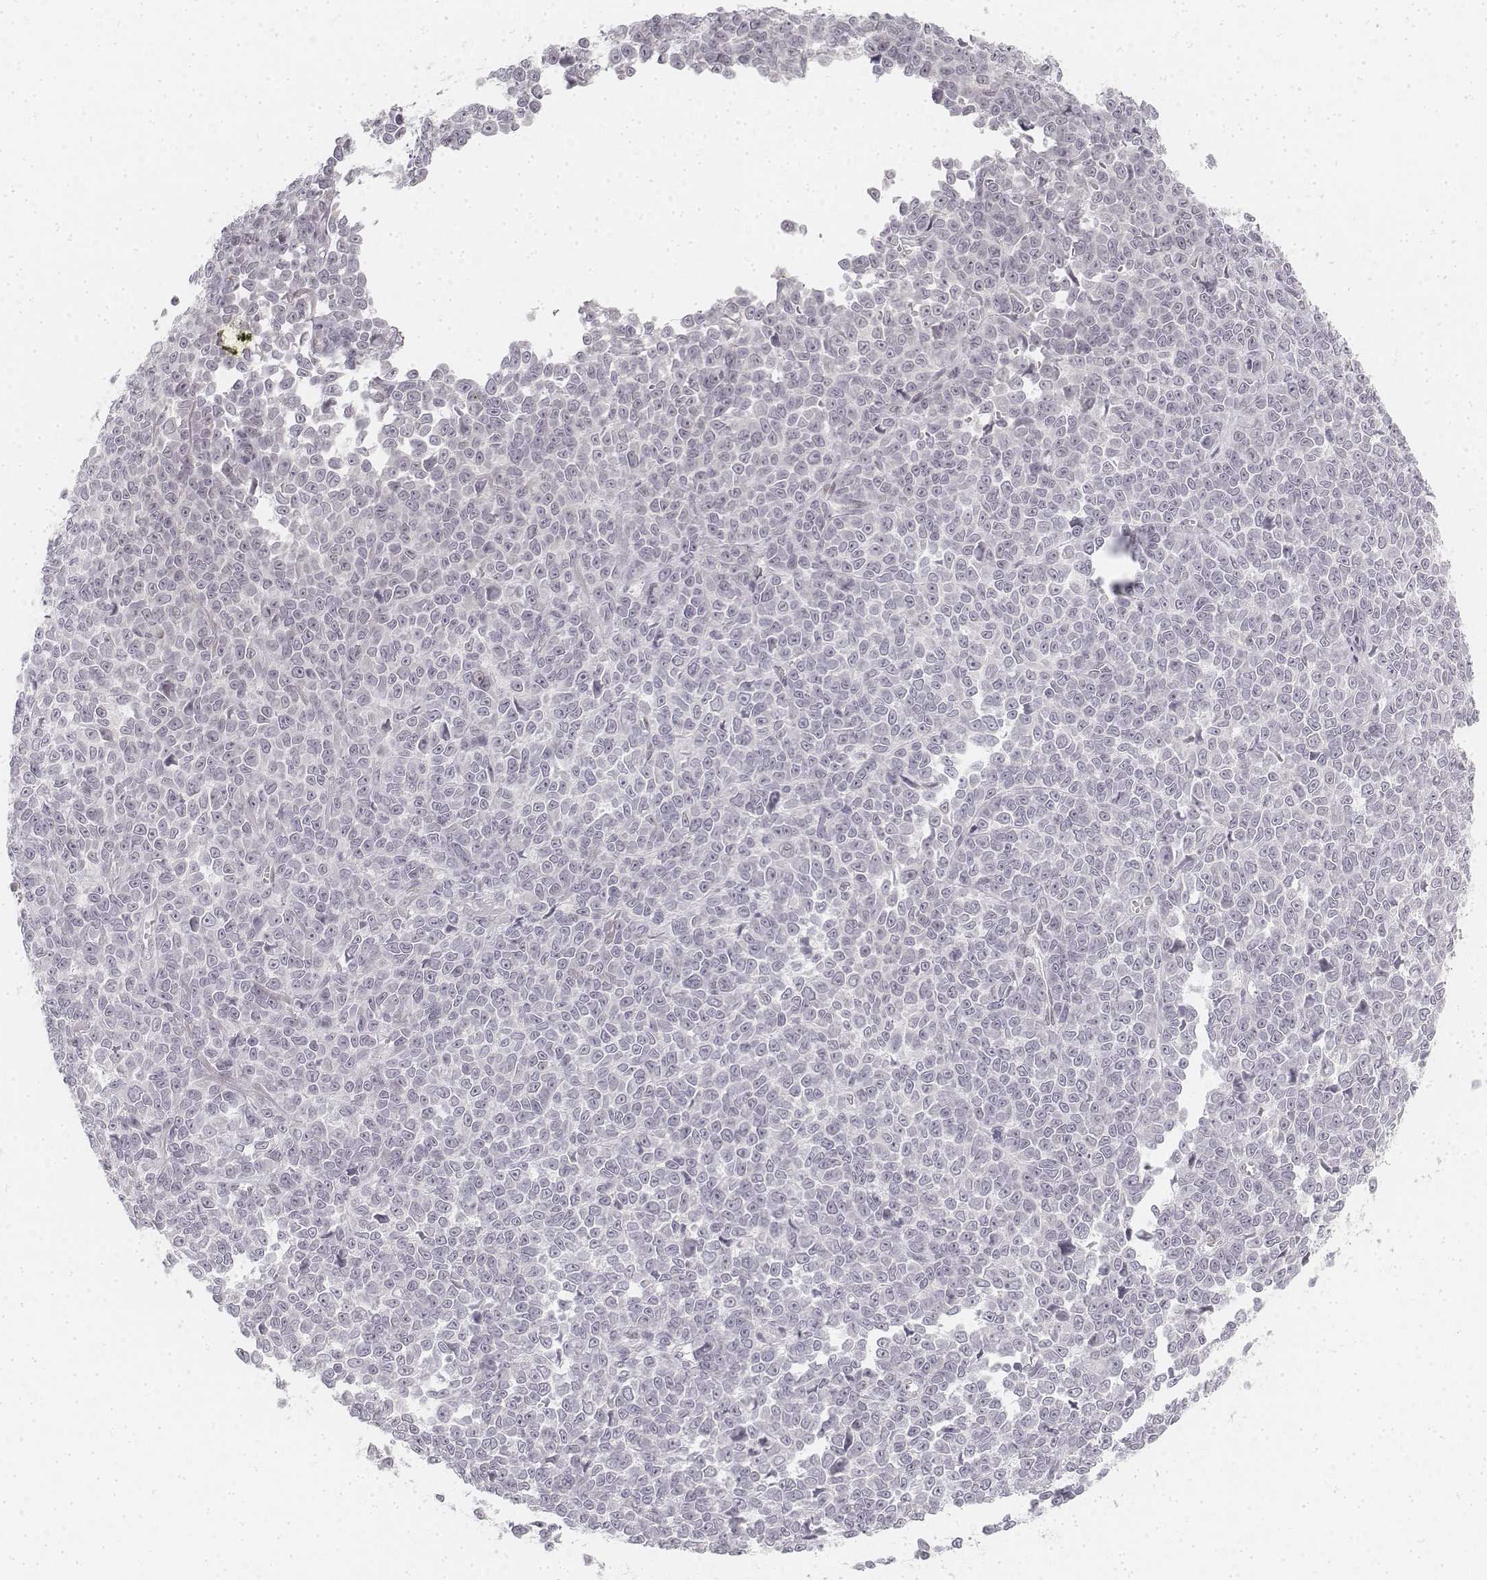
{"staining": {"intensity": "negative", "quantity": "none", "location": "none"}, "tissue": "melanoma", "cell_type": "Tumor cells", "image_type": "cancer", "snomed": [{"axis": "morphology", "description": "Malignant melanoma, NOS"}, {"axis": "topography", "description": "Skin"}], "caption": "Malignant melanoma was stained to show a protein in brown. There is no significant staining in tumor cells.", "gene": "KRTAP2-1", "patient": {"sex": "female", "age": 95}}